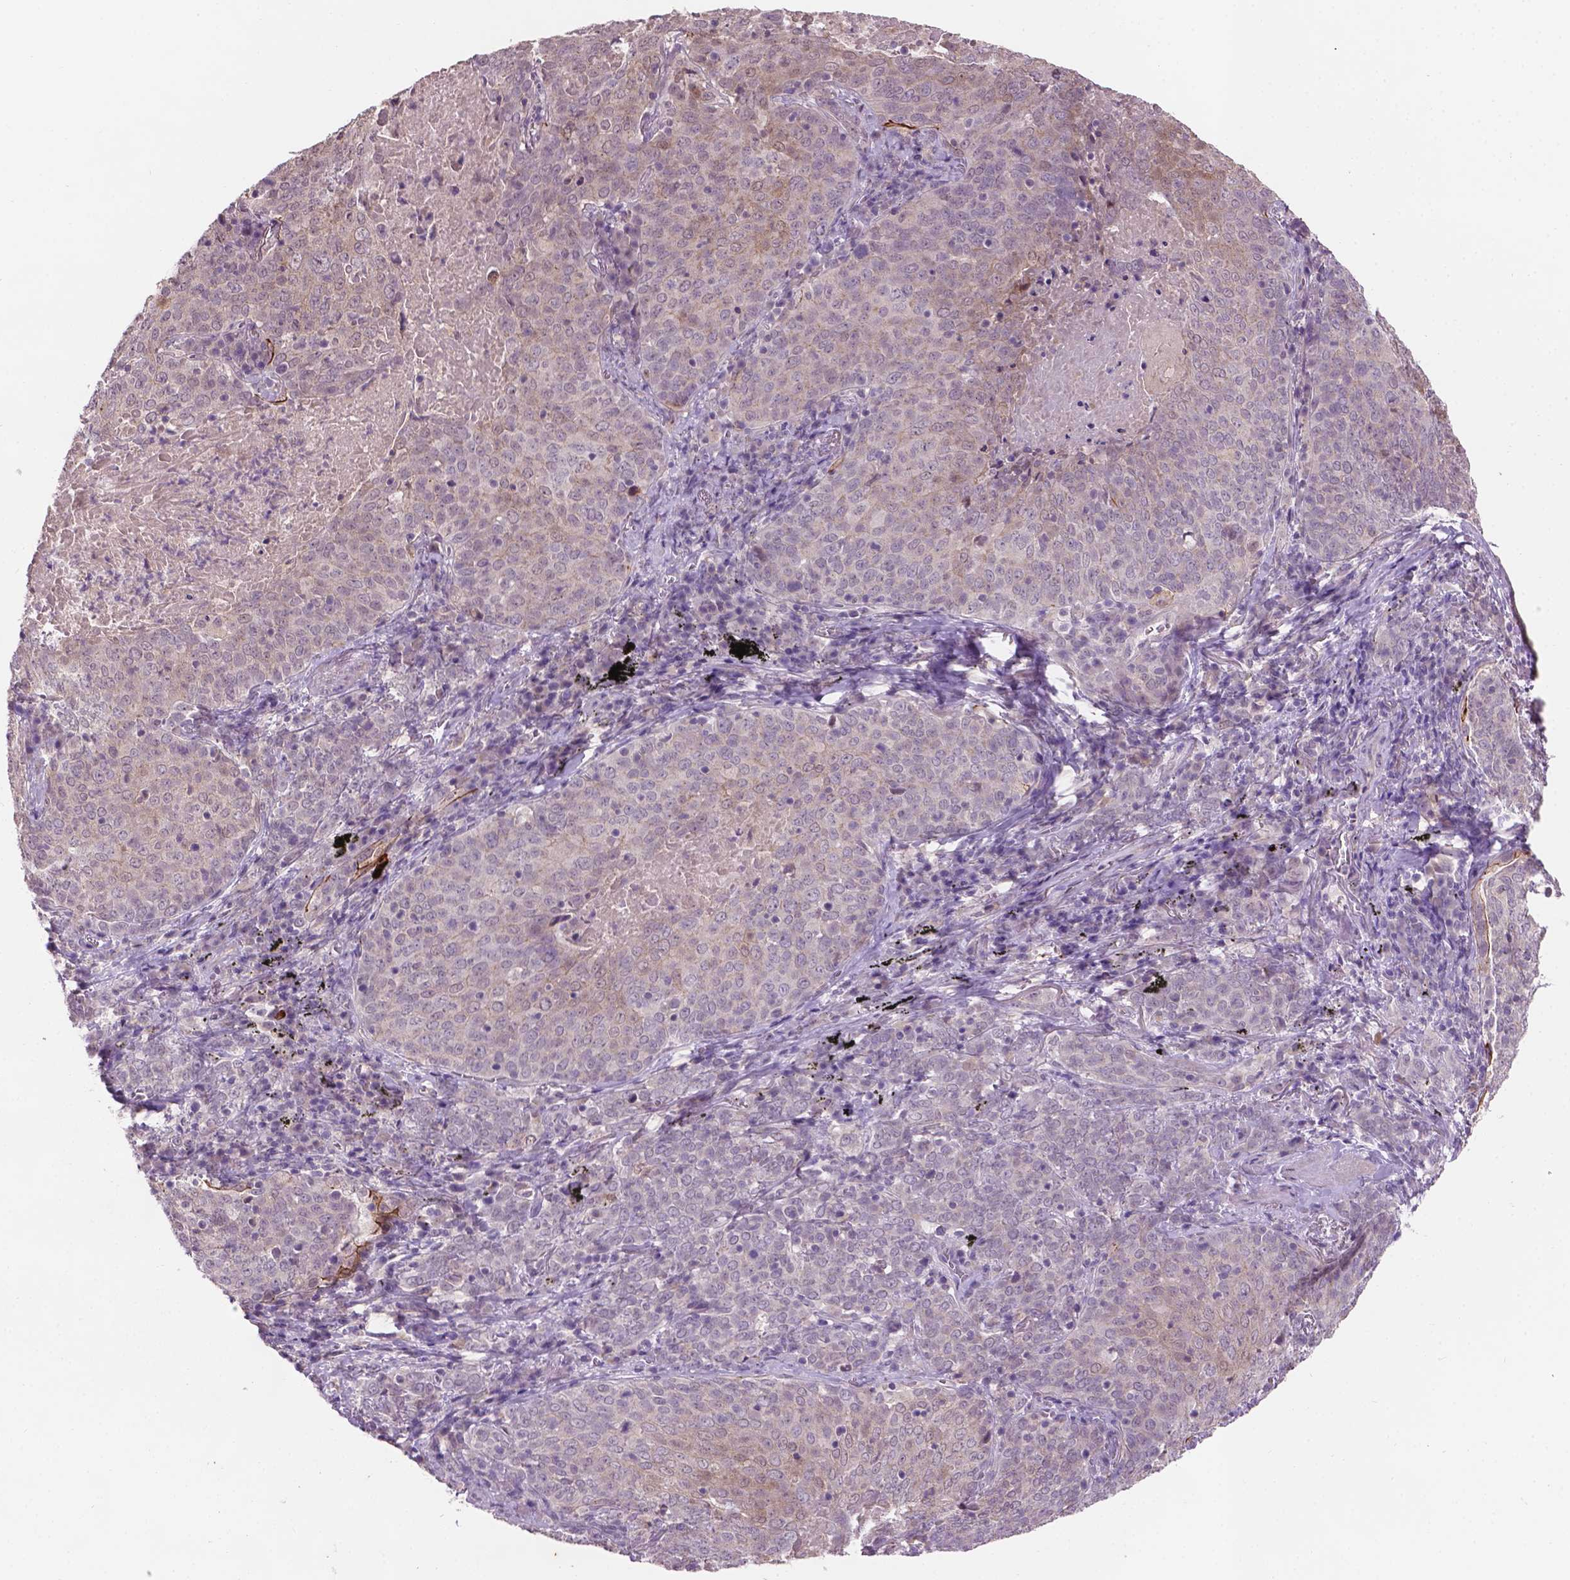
{"staining": {"intensity": "weak", "quantity": "<25%", "location": "nuclear"}, "tissue": "lung cancer", "cell_type": "Tumor cells", "image_type": "cancer", "snomed": [{"axis": "morphology", "description": "Squamous cell carcinoma, NOS"}, {"axis": "topography", "description": "Lung"}], "caption": "Tumor cells are negative for protein expression in human lung cancer.", "gene": "GXYLT2", "patient": {"sex": "male", "age": 82}}